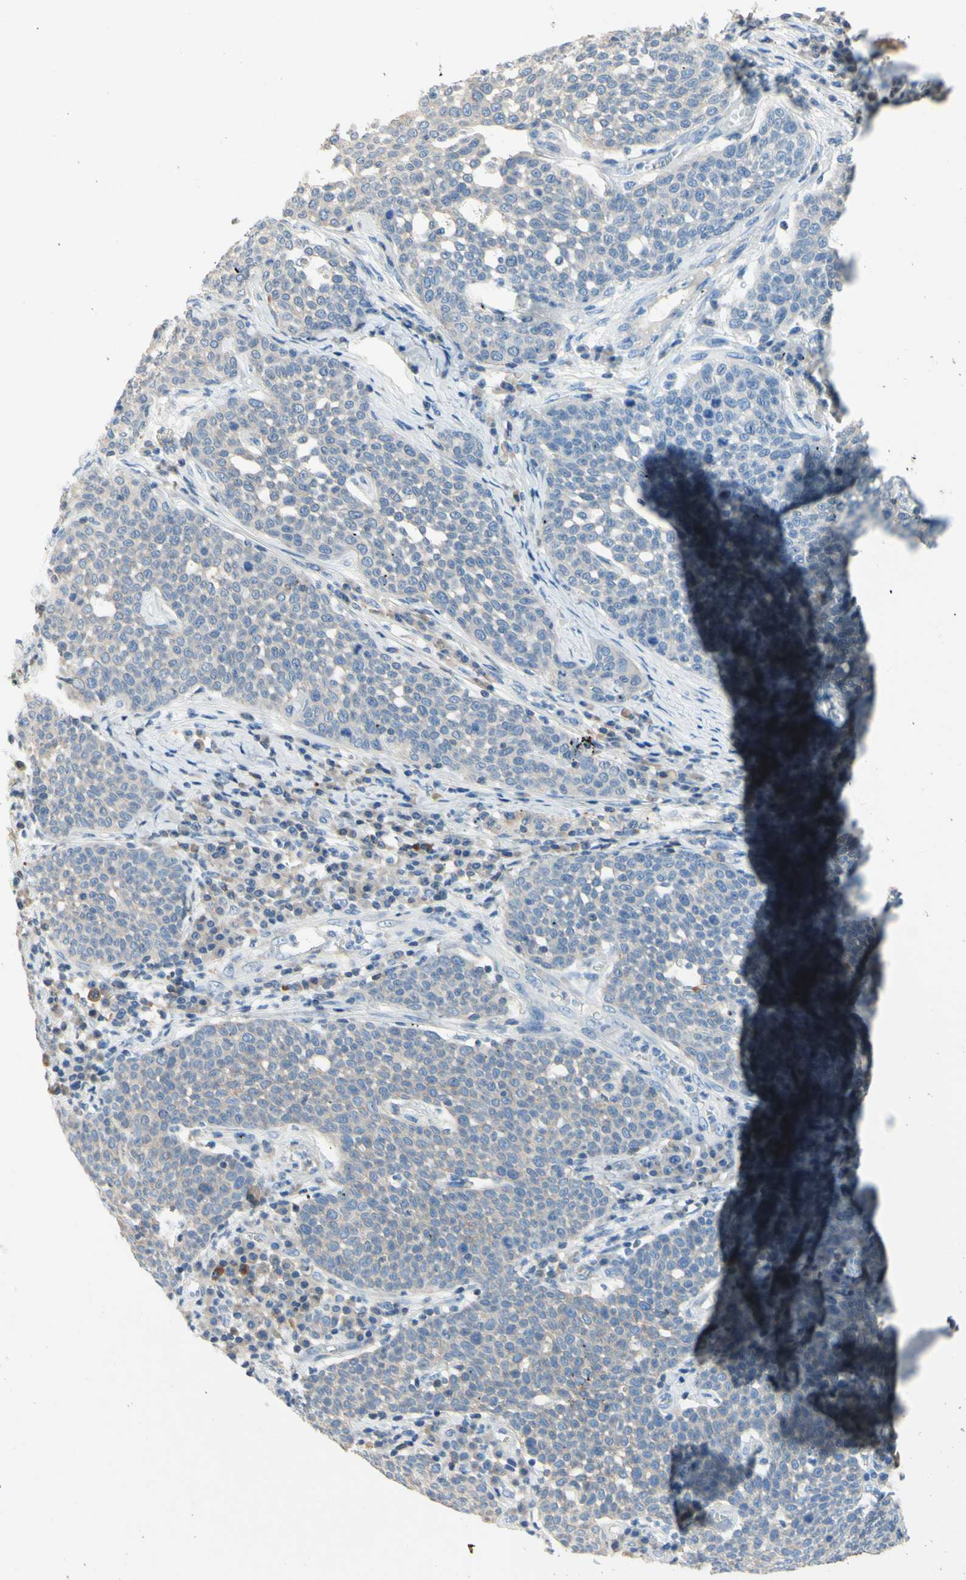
{"staining": {"intensity": "weak", "quantity": ">75%", "location": "cytoplasmic/membranous"}, "tissue": "cervical cancer", "cell_type": "Tumor cells", "image_type": "cancer", "snomed": [{"axis": "morphology", "description": "Squamous cell carcinoma, NOS"}, {"axis": "topography", "description": "Cervix"}], "caption": "Cervical squamous cell carcinoma stained for a protein displays weak cytoplasmic/membranous positivity in tumor cells.", "gene": "MUC1", "patient": {"sex": "female", "age": 34}}